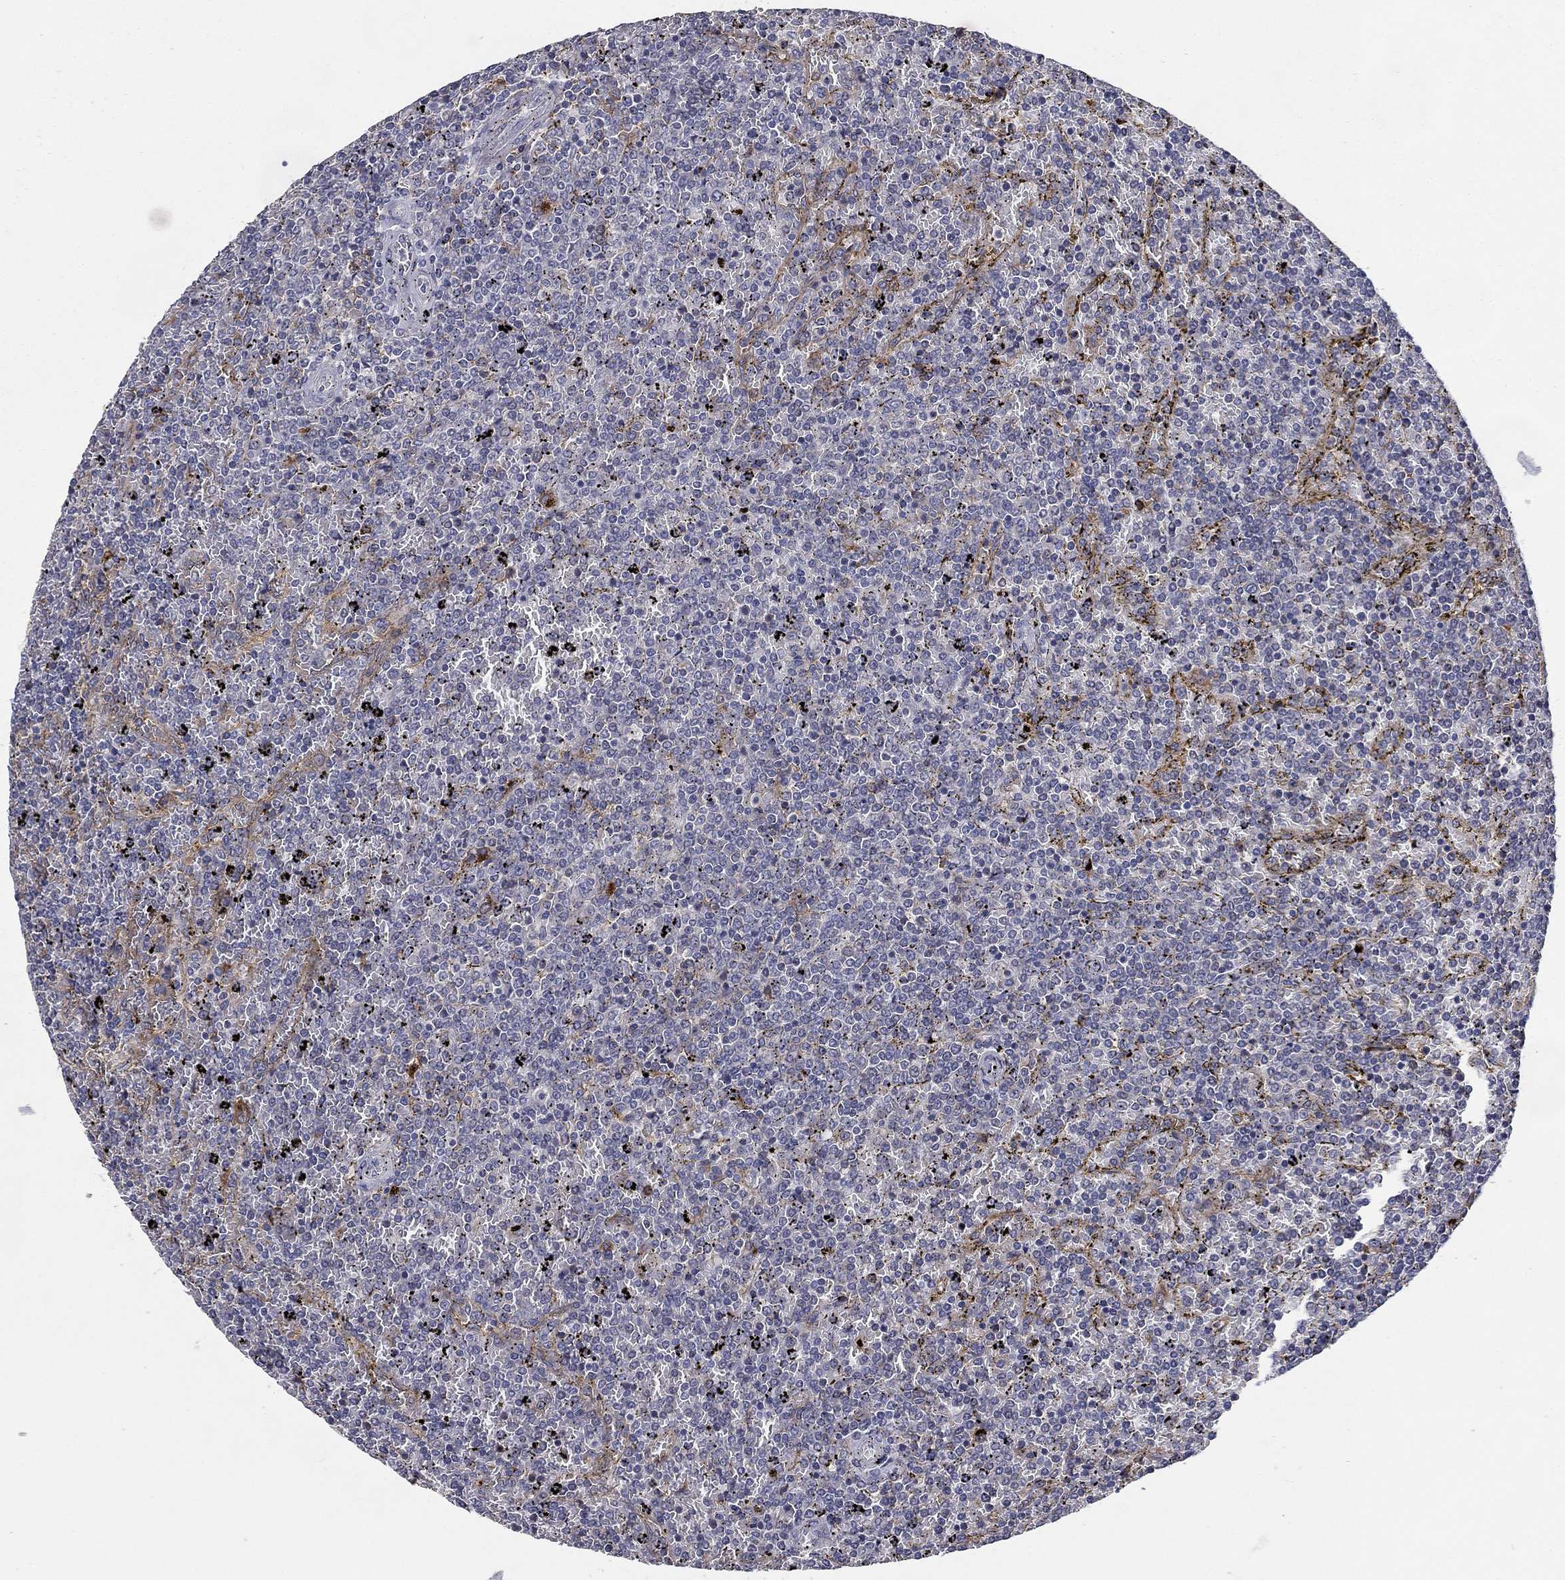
{"staining": {"intensity": "negative", "quantity": "none", "location": "none"}, "tissue": "lymphoma", "cell_type": "Tumor cells", "image_type": "cancer", "snomed": [{"axis": "morphology", "description": "Malignant lymphoma, non-Hodgkin's type, Low grade"}, {"axis": "topography", "description": "Spleen"}], "caption": "Tumor cells are negative for protein expression in human malignant lymphoma, non-Hodgkin's type (low-grade). (Brightfield microscopy of DAB immunohistochemistry at high magnification).", "gene": "CD274", "patient": {"sex": "female", "age": 77}}